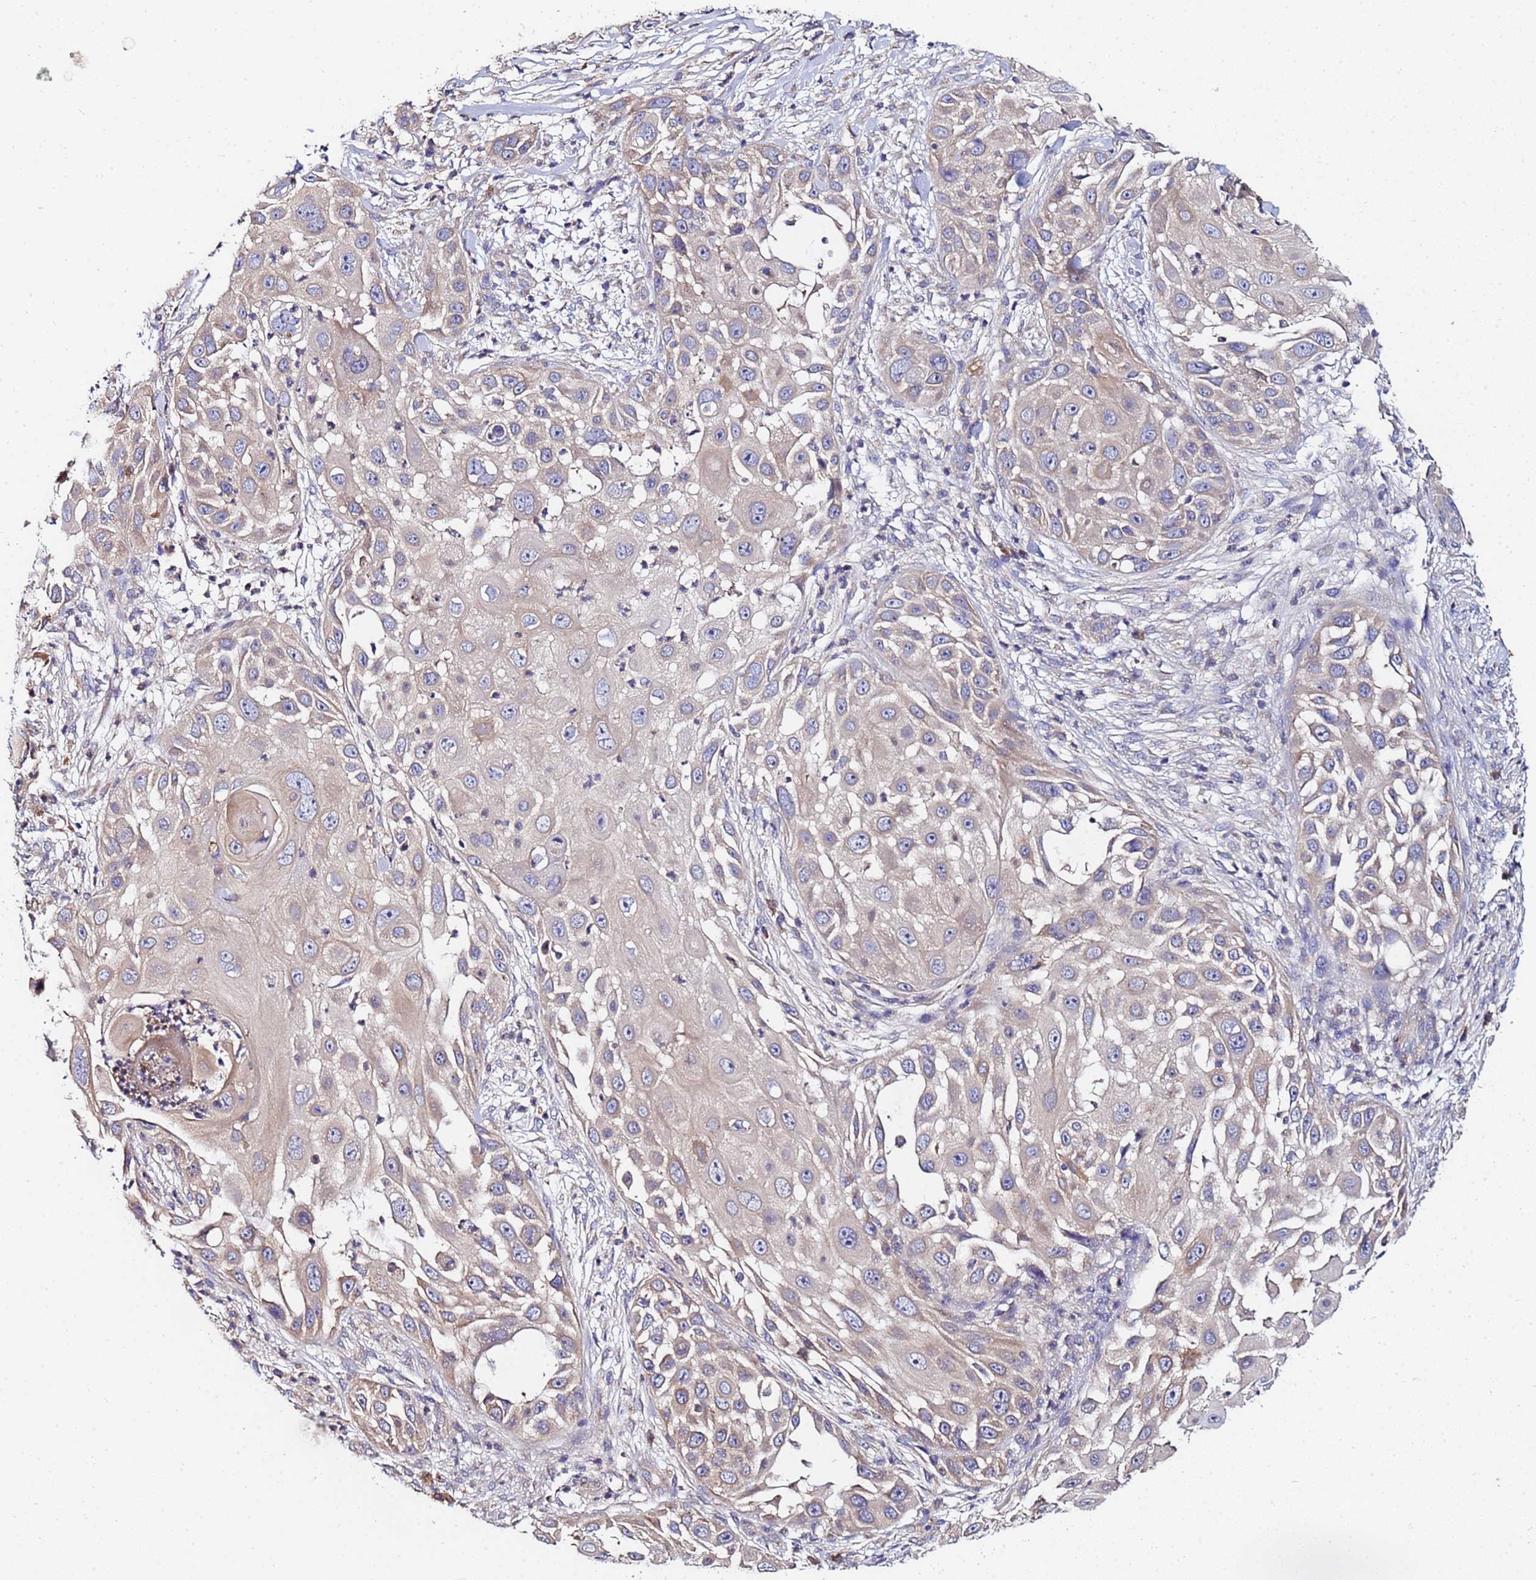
{"staining": {"intensity": "moderate", "quantity": "<25%", "location": "cytoplasmic/membranous"}, "tissue": "skin cancer", "cell_type": "Tumor cells", "image_type": "cancer", "snomed": [{"axis": "morphology", "description": "Squamous cell carcinoma, NOS"}, {"axis": "topography", "description": "Skin"}], "caption": "This micrograph reveals immunohistochemistry staining of human skin squamous cell carcinoma, with low moderate cytoplasmic/membranous staining in about <25% of tumor cells.", "gene": "C5orf34", "patient": {"sex": "female", "age": 44}}